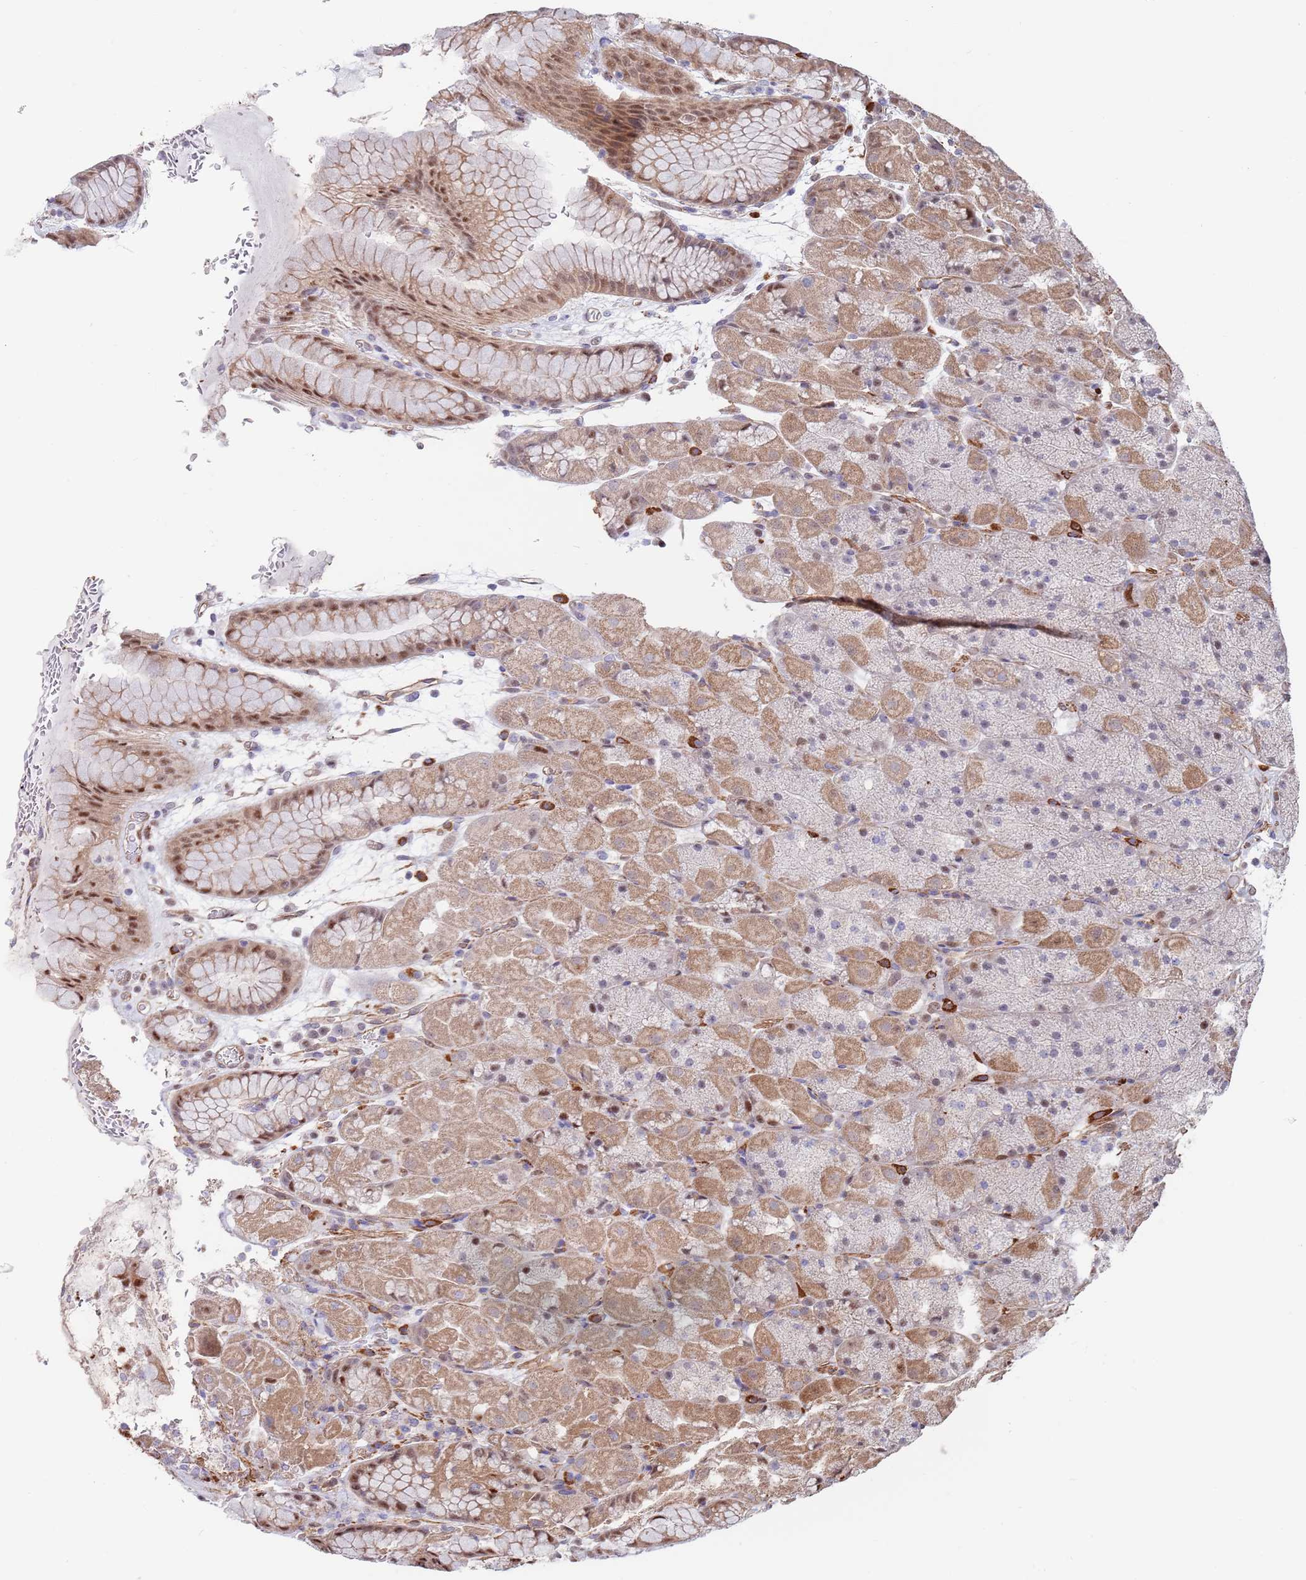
{"staining": {"intensity": "moderate", "quantity": ">75%", "location": "cytoplasmic/membranous"}, "tissue": "stomach", "cell_type": "Glandular cells", "image_type": "normal", "snomed": [{"axis": "morphology", "description": "Normal tissue, NOS"}, {"axis": "topography", "description": "Stomach, upper"}, {"axis": "topography", "description": "Stomach, lower"}], "caption": "A photomicrograph of human stomach stained for a protein reveals moderate cytoplasmic/membranous brown staining in glandular cells. The protein is stained brown, and the nuclei are stained in blue (DAB (3,3'-diaminobenzidine) IHC with brightfield microscopy, high magnification).", "gene": "BPNT1", "patient": {"sex": "male", "age": 67}}